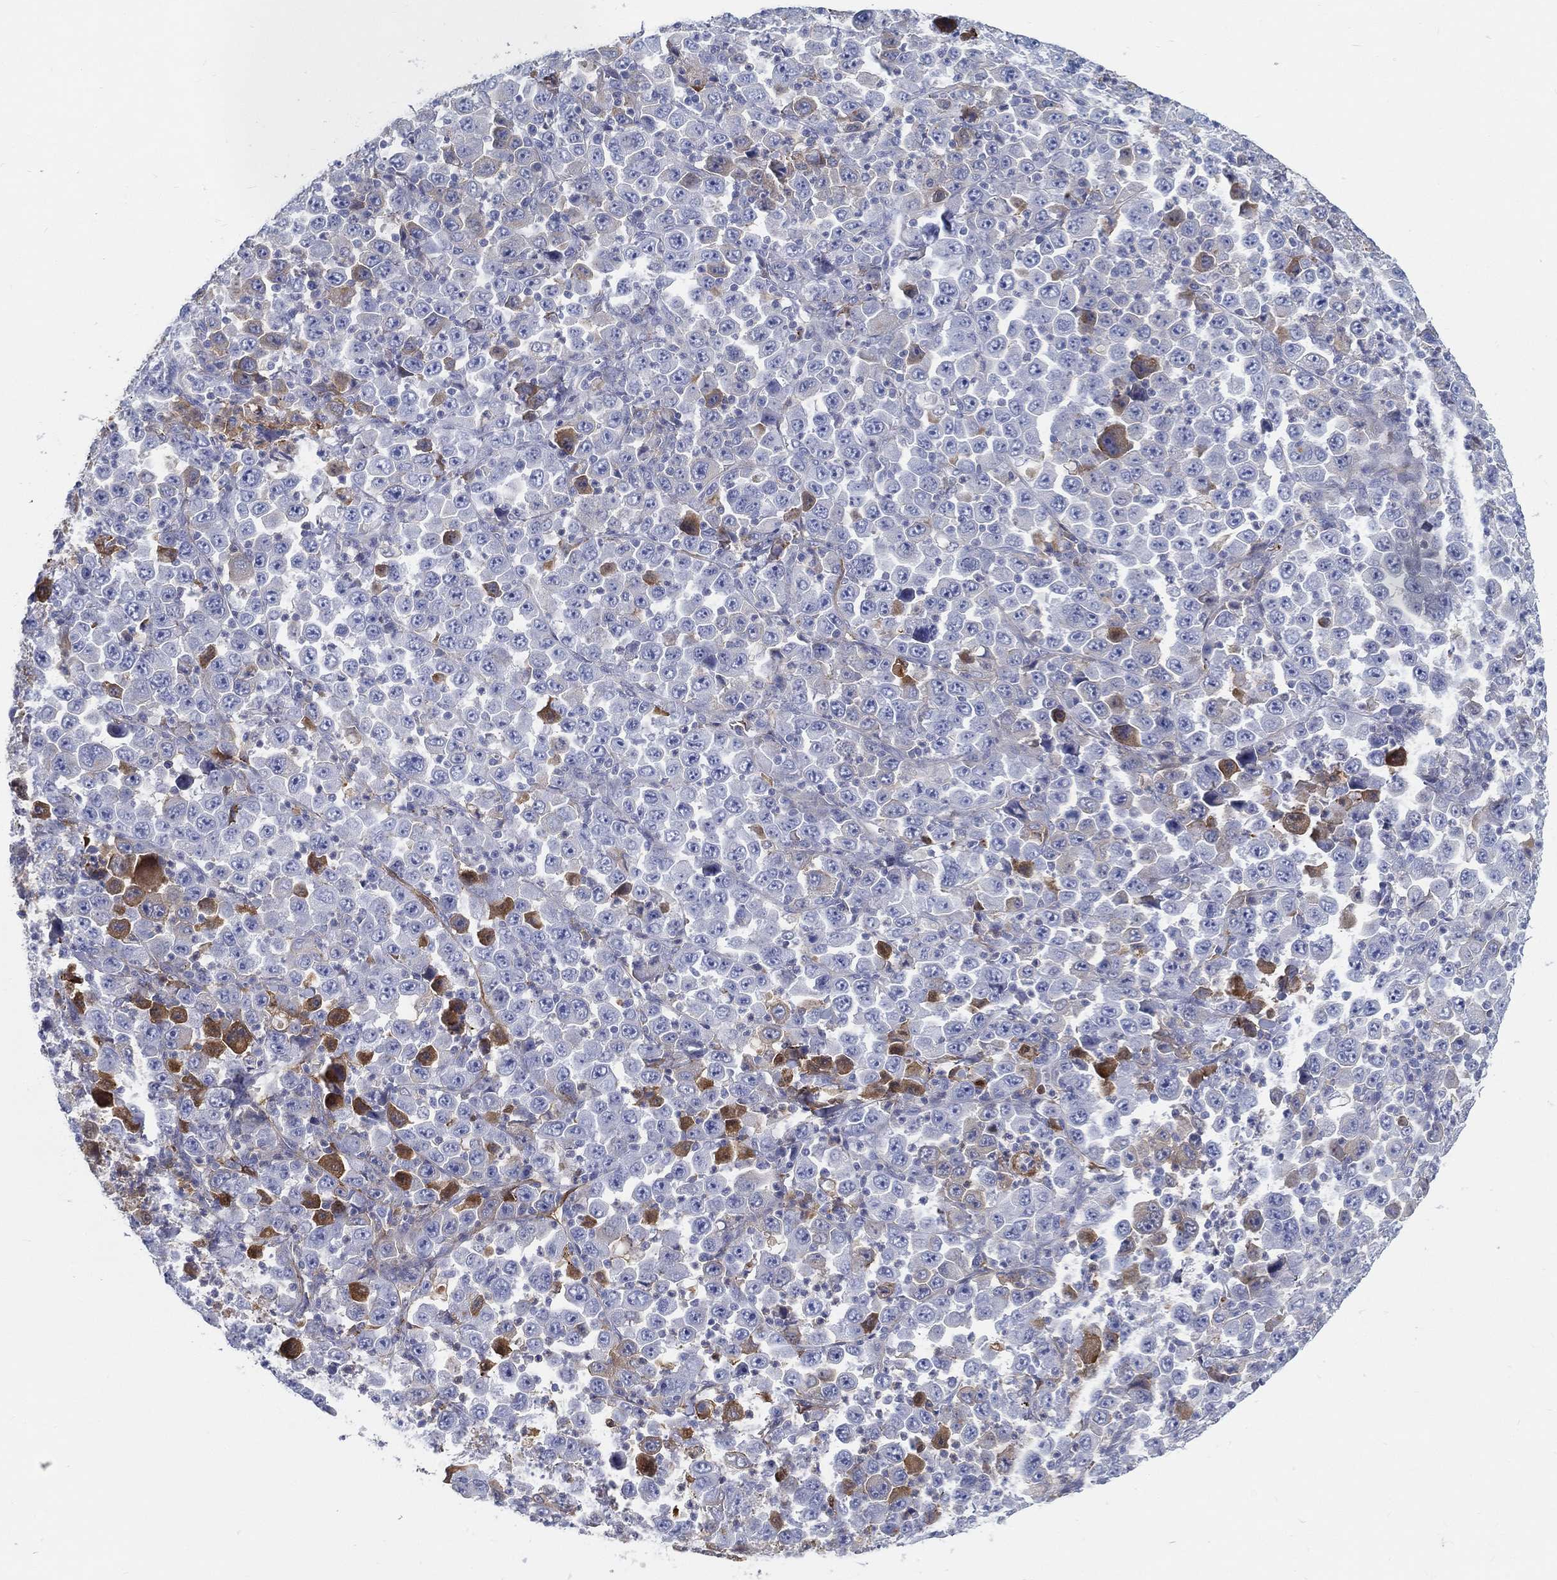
{"staining": {"intensity": "strong", "quantity": "<25%", "location": "cytoplasmic/membranous"}, "tissue": "stomach cancer", "cell_type": "Tumor cells", "image_type": "cancer", "snomed": [{"axis": "morphology", "description": "Normal tissue, NOS"}, {"axis": "morphology", "description": "Adenocarcinoma, NOS"}, {"axis": "topography", "description": "Stomach, upper"}, {"axis": "topography", "description": "Stomach"}], "caption": "The immunohistochemical stain highlights strong cytoplasmic/membranous expression in tumor cells of stomach adenocarcinoma tissue. Nuclei are stained in blue.", "gene": "IFNB1", "patient": {"sex": "male", "age": 59}}